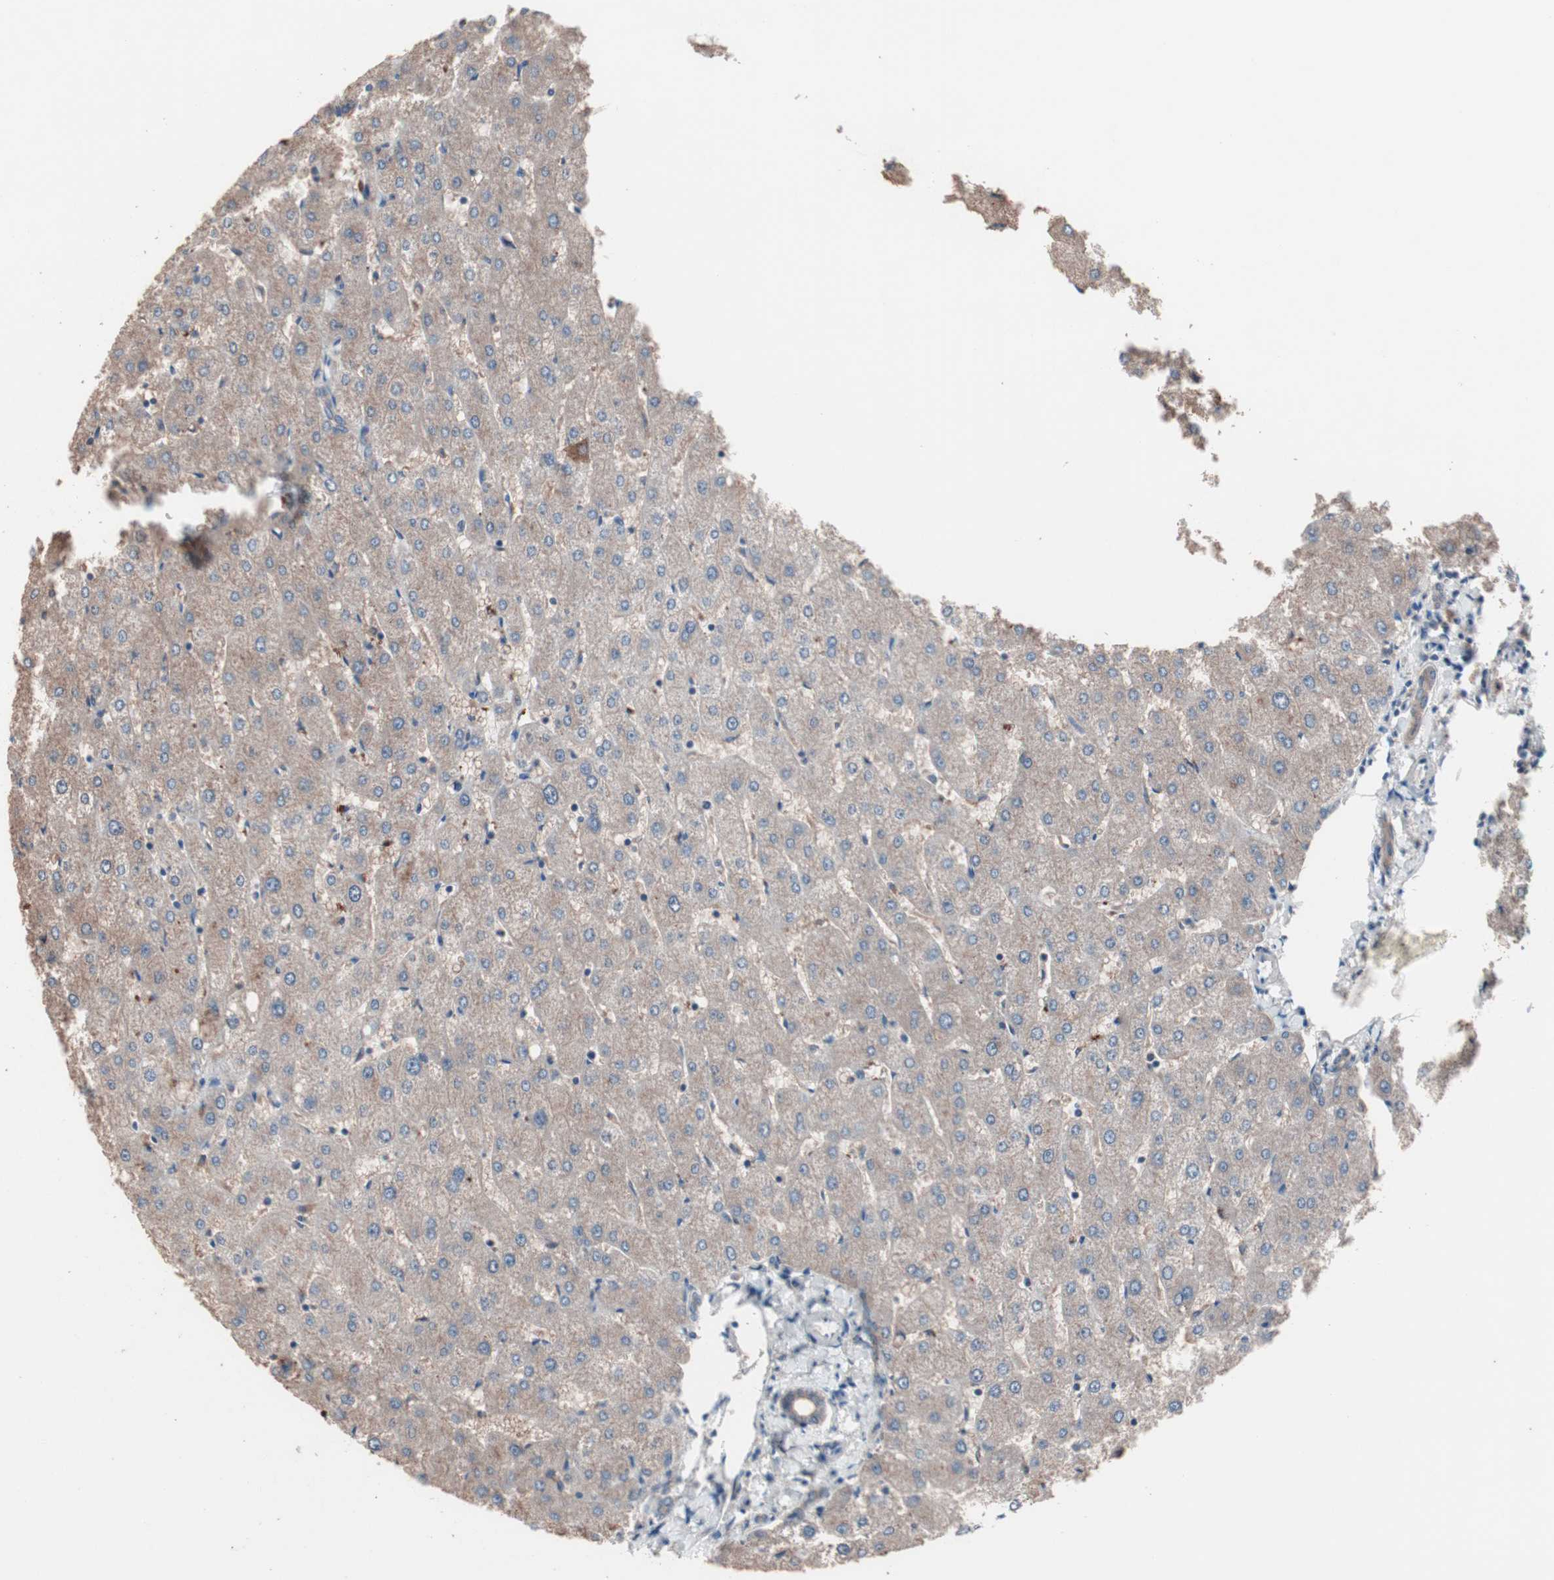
{"staining": {"intensity": "weak", "quantity": ">75%", "location": "cytoplasmic/membranous"}, "tissue": "liver", "cell_type": "Cholangiocytes", "image_type": "normal", "snomed": [{"axis": "morphology", "description": "Normal tissue, NOS"}, {"axis": "topography", "description": "Liver"}], "caption": "Immunohistochemical staining of benign human liver shows low levels of weak cytoplasmic/membranous staining in about >75% of cholangiocytes. Nuclei are stained in blue.", "gene": "ATG7", "patient": {"sex": "male", "age": 67}}